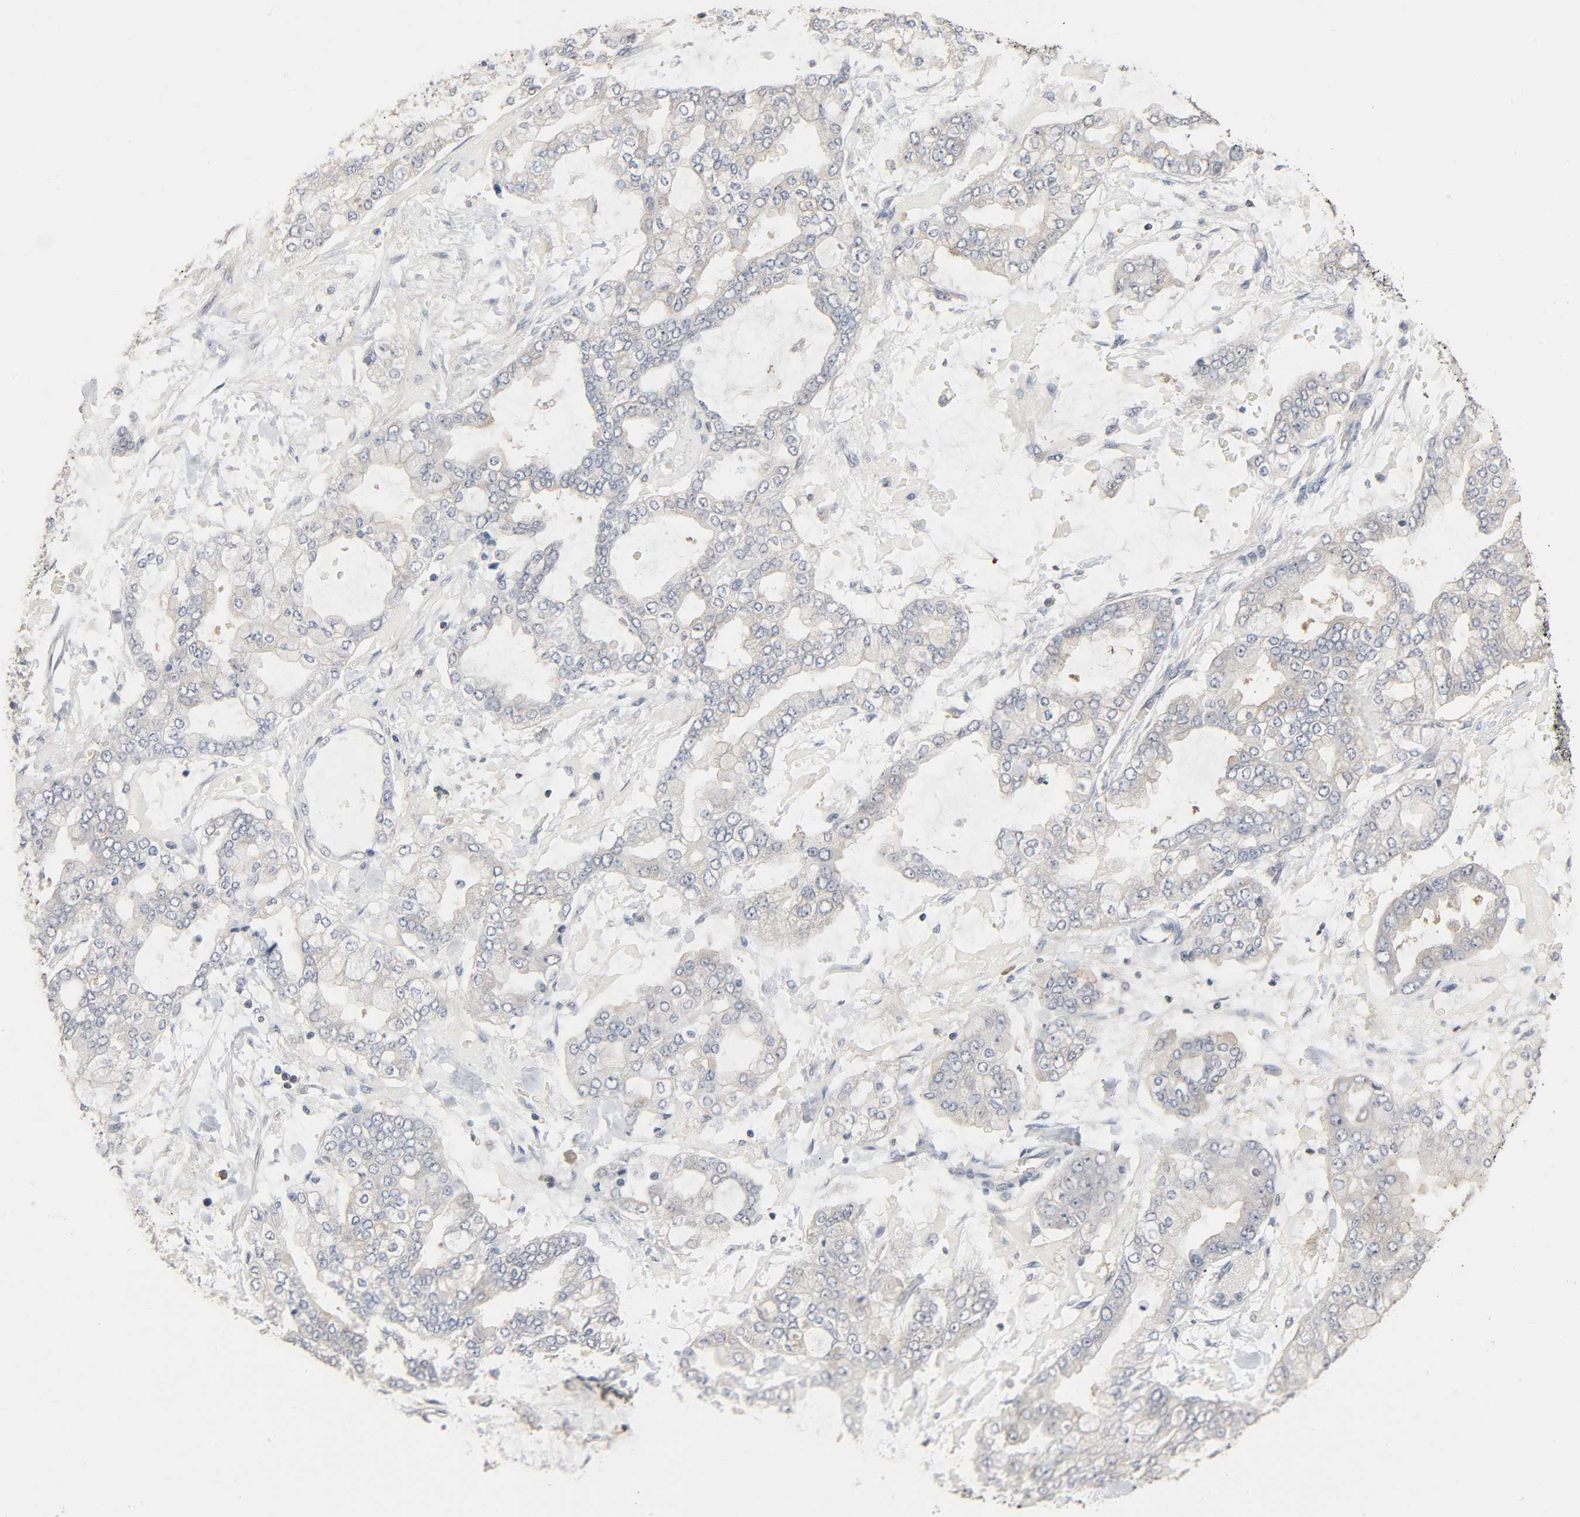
{"staining": {"intensity": "weak", "quantity": "25%-75%", "location": "cytoplasmic/membranous"}, "tissue": "stomach cancer", "cell_type": "Tumor cells", "image_type": "cancer", "snomed": [{"axis": "morphology", "description": "Normal tissue, NOS"}, {"axis": "morphology", "description": "Adenocarcinoma, NOS"}, {"axis": "topography", "description": "Stomach, upper"}, {"axis": "topography", "description": "Stomach"}], "caption": "Immunohistochemistry image of stomach adenocarcinoma stained for a protein (brown), which demonstrates low levels of weak cytoplasmic/membranous expression in approximately 25%-75% of tumor cells.", "gene": "PLEKHA2", "patient": {"sex": "male", "age": 76}}